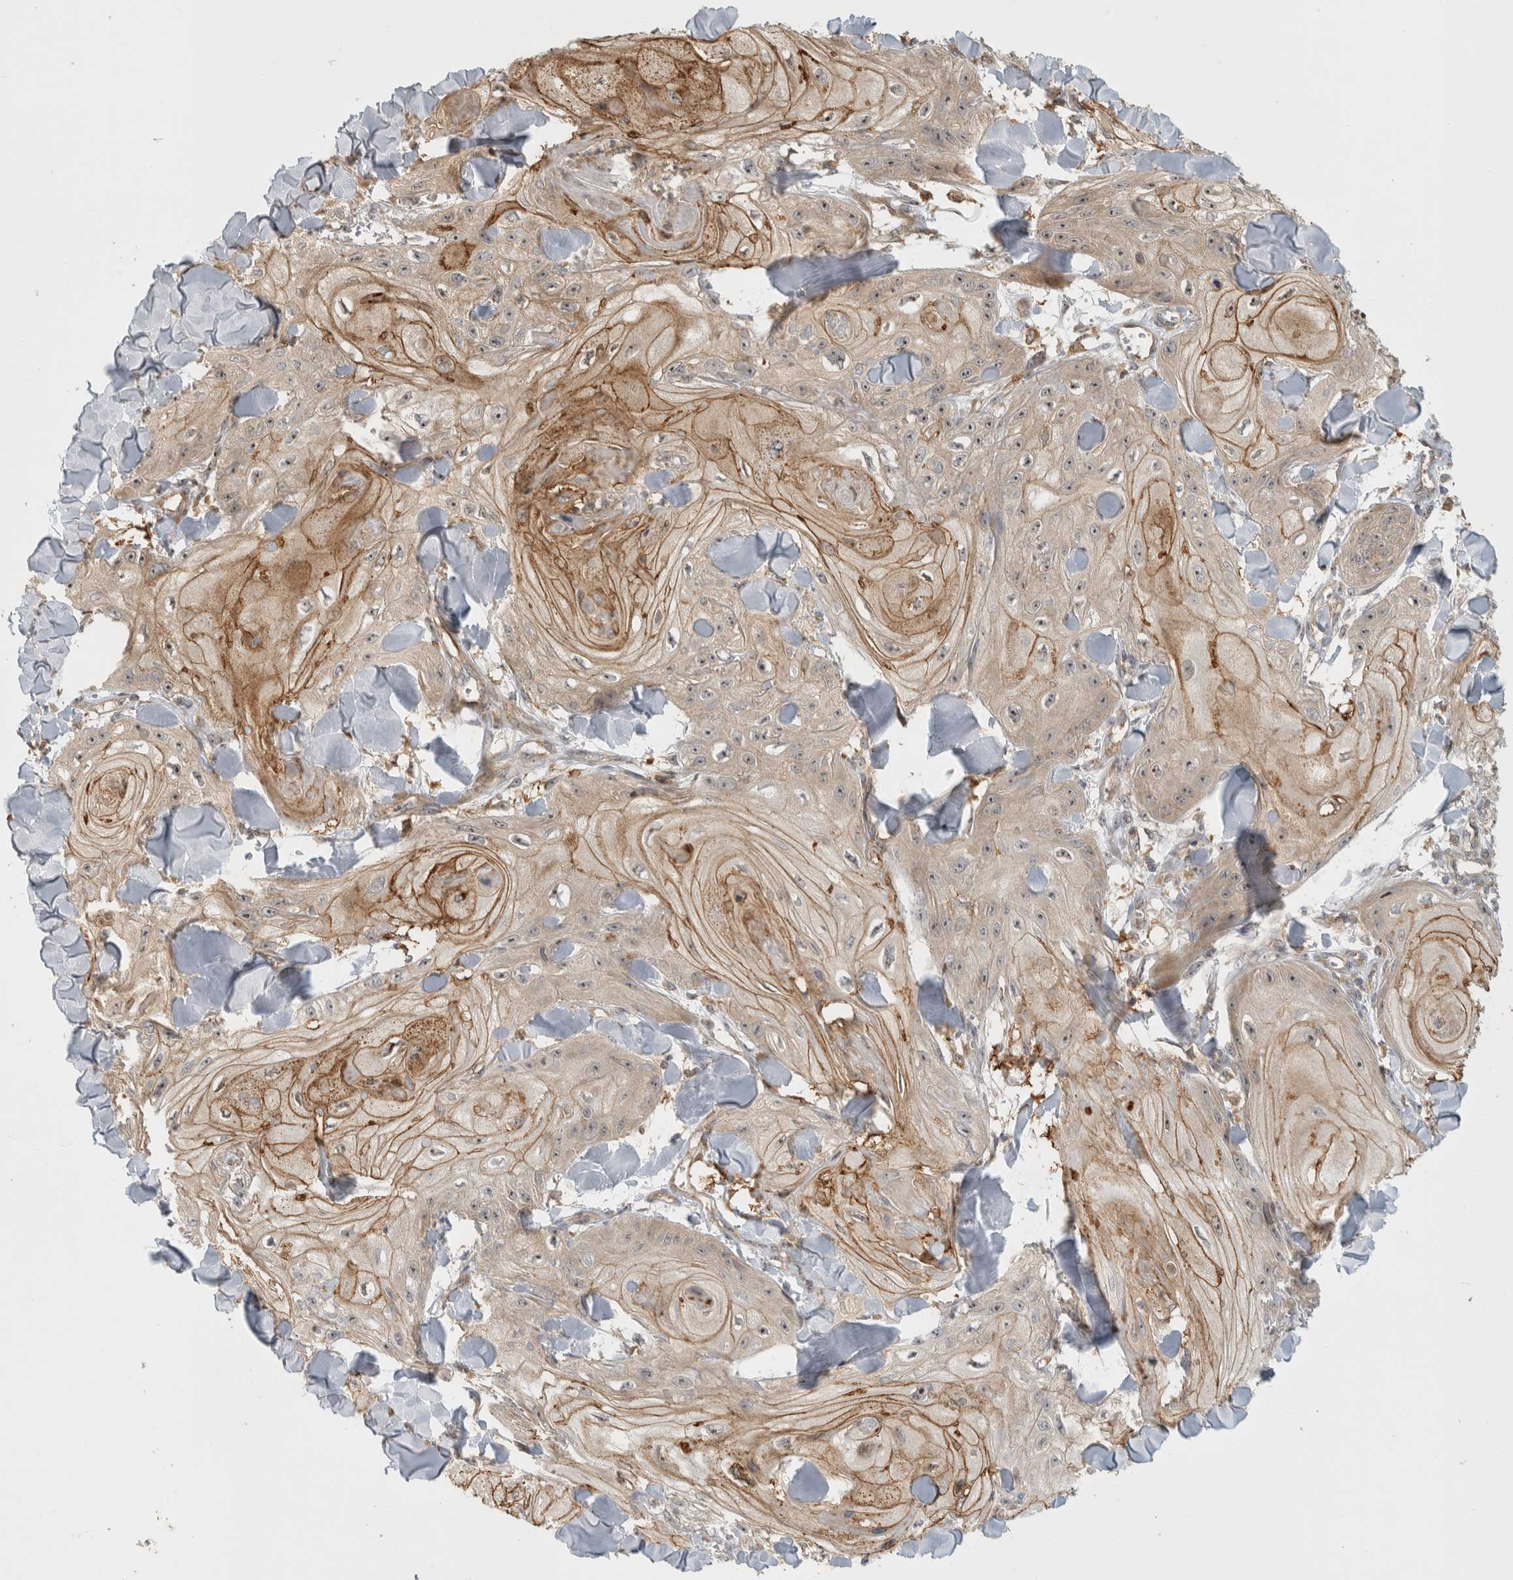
{"staining": {"intensity": "weak", "quantity": ">75%", "location": "cytoplasmic/membranous,nuclear"}, "tissue": "skin cancer", "cell_type": "Tumor cells", "image_type": "cancer", "snomed": [{"axis": "morphology", "description": "Squamous cell carcinoma, NOS"}, {"axis": "topography", "description": "Skin"}], "caption": "DAB (3,3'-diaminobenzidine) immunohistochemical staining of skin cancer displays weak cytoplasmic/membranous and nuclear protein staining in about >75% of tumor cells.", "gene": "WASF2", "patient": {"sex": "male", "age": 74}}